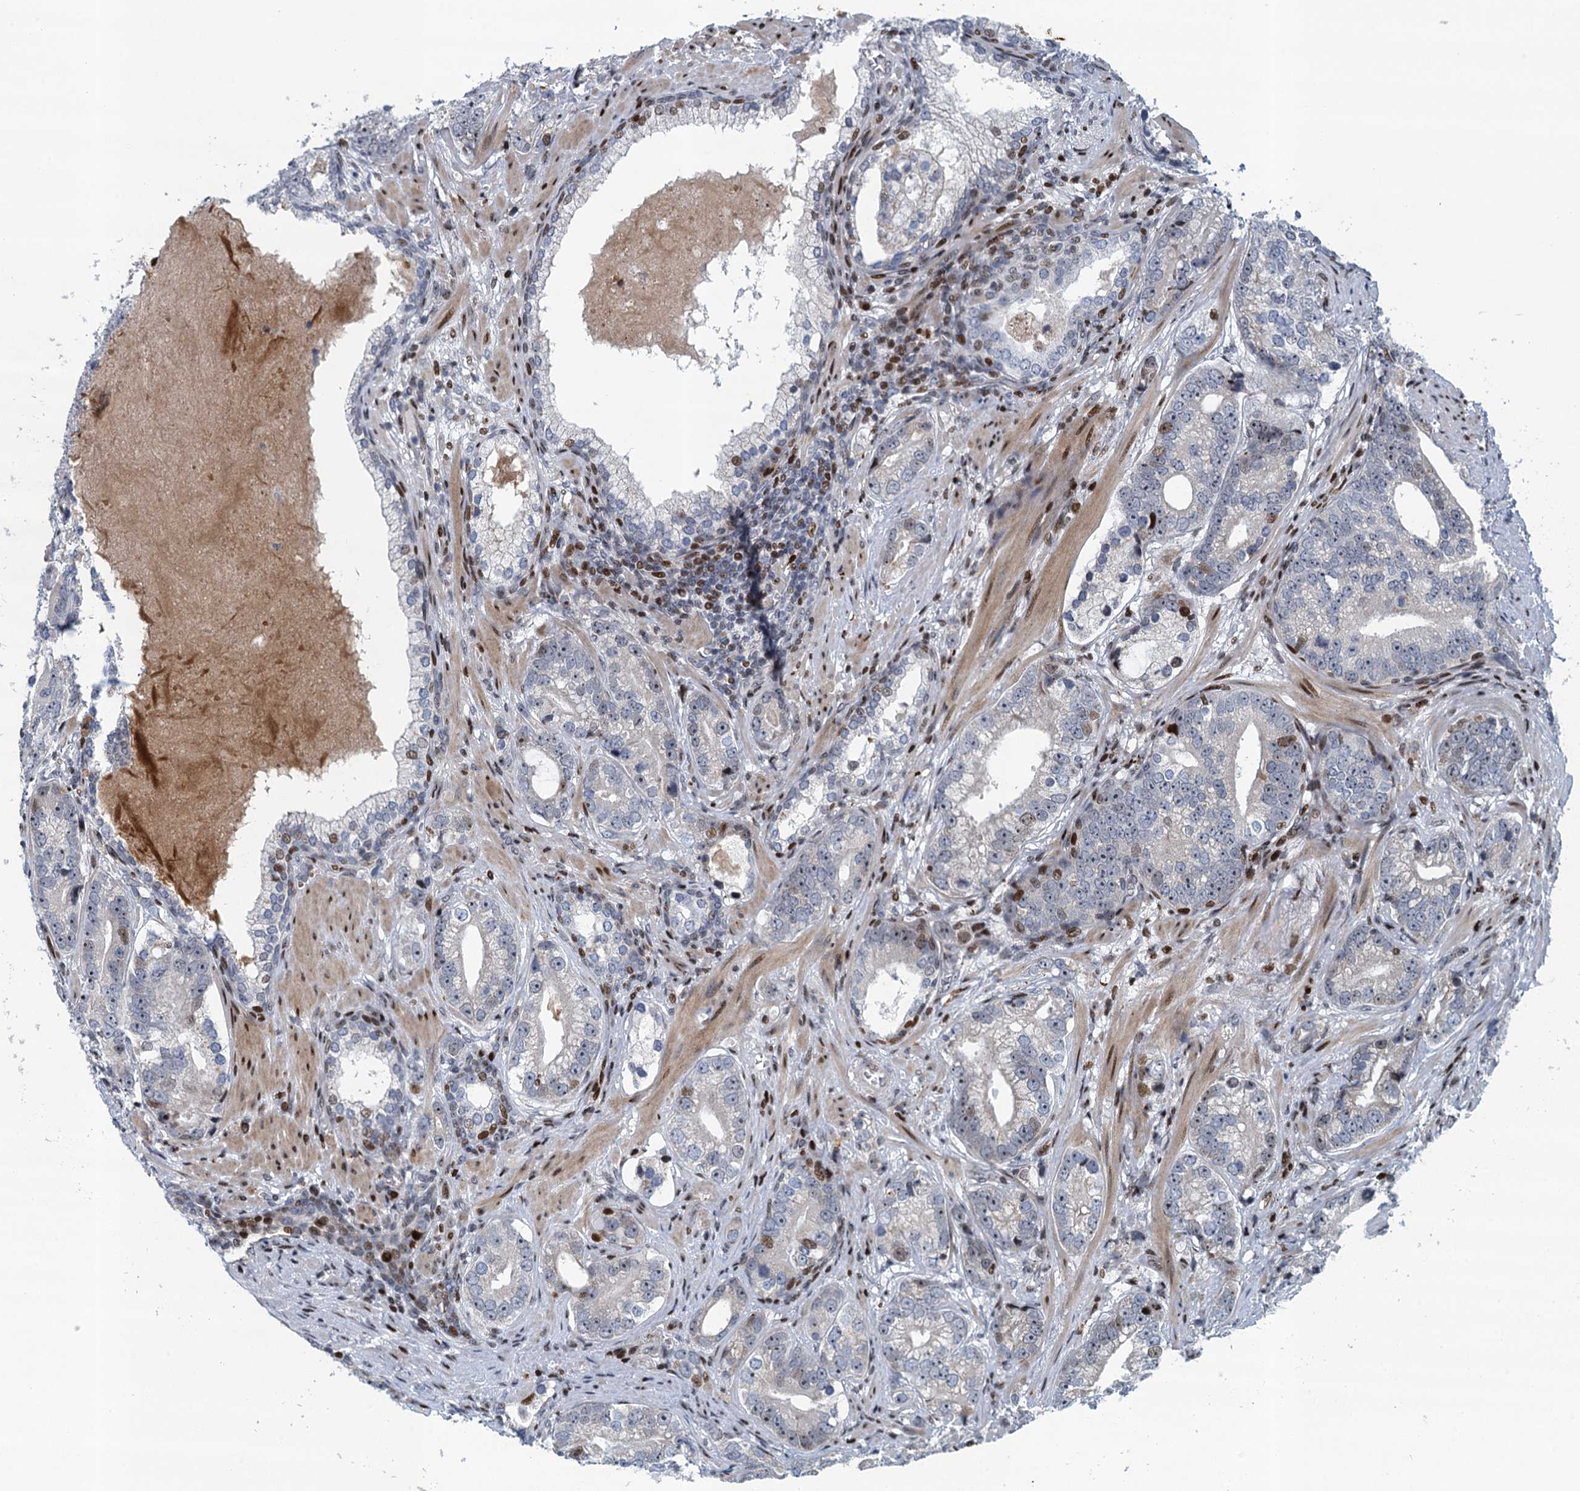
{"staining": {"intensity": "moderate", "quantity": "<25%", "location": "nuclear"}, "tissue": "prostate cancer", "cell_type": "Tumor cells", "image_type": "cancer", "snomed": [{"axis": "morphology", "description": "Adenocarcinoma, High grade"}, {"axis": "topography", "description": "Prostate"}], "caption": "Tumor cells demonstrate low levels of moderate nuclear positivity in approximately <25% of cells in prostate cancer.", "gene": "ANKRD13D", "patient": {"sex": "male", "age": 75}}